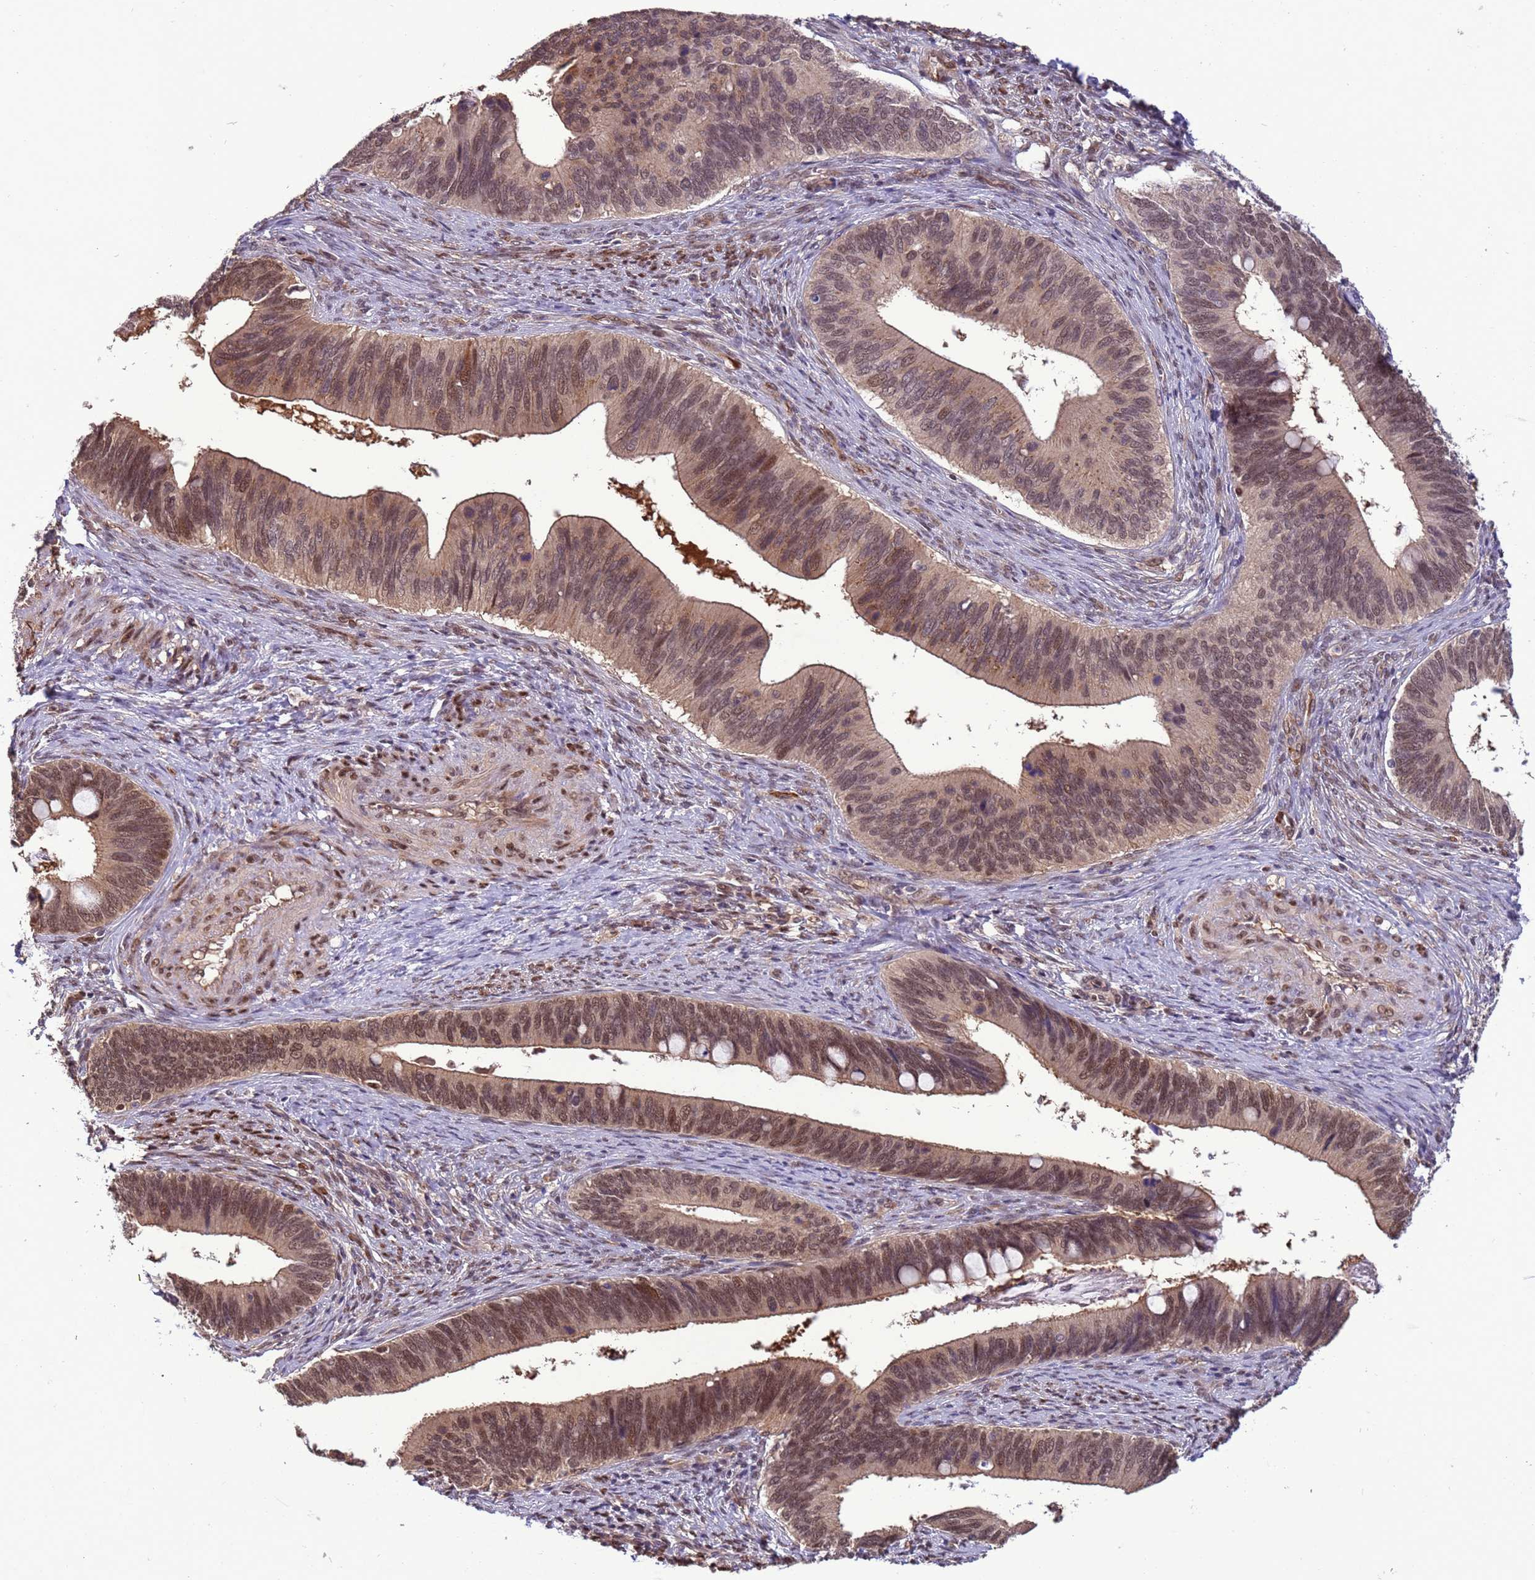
{"staining": {"intensity": "moderate", "quantity": "25%-75%", "location": "cytoplasmic/membranous,nuclear"}, "tissue": "cervical cancer", "cell_type": "Tumor cells", "image_type": "cancer", "snomed": [{"axis": "morphology", "description": "Adenocarcinoma, NOS"}, {"axis": "topography", "description": "Cervix"}], "caption": "Moderate cytoplasmic/membranous and nuclear protein staining is appreciated in approximately 25%-75% of tumor cells in cervical cancer (adenocarcinoma).", "gene": "ZBTB5", "patient": {"sex": "female", "age": 42}}